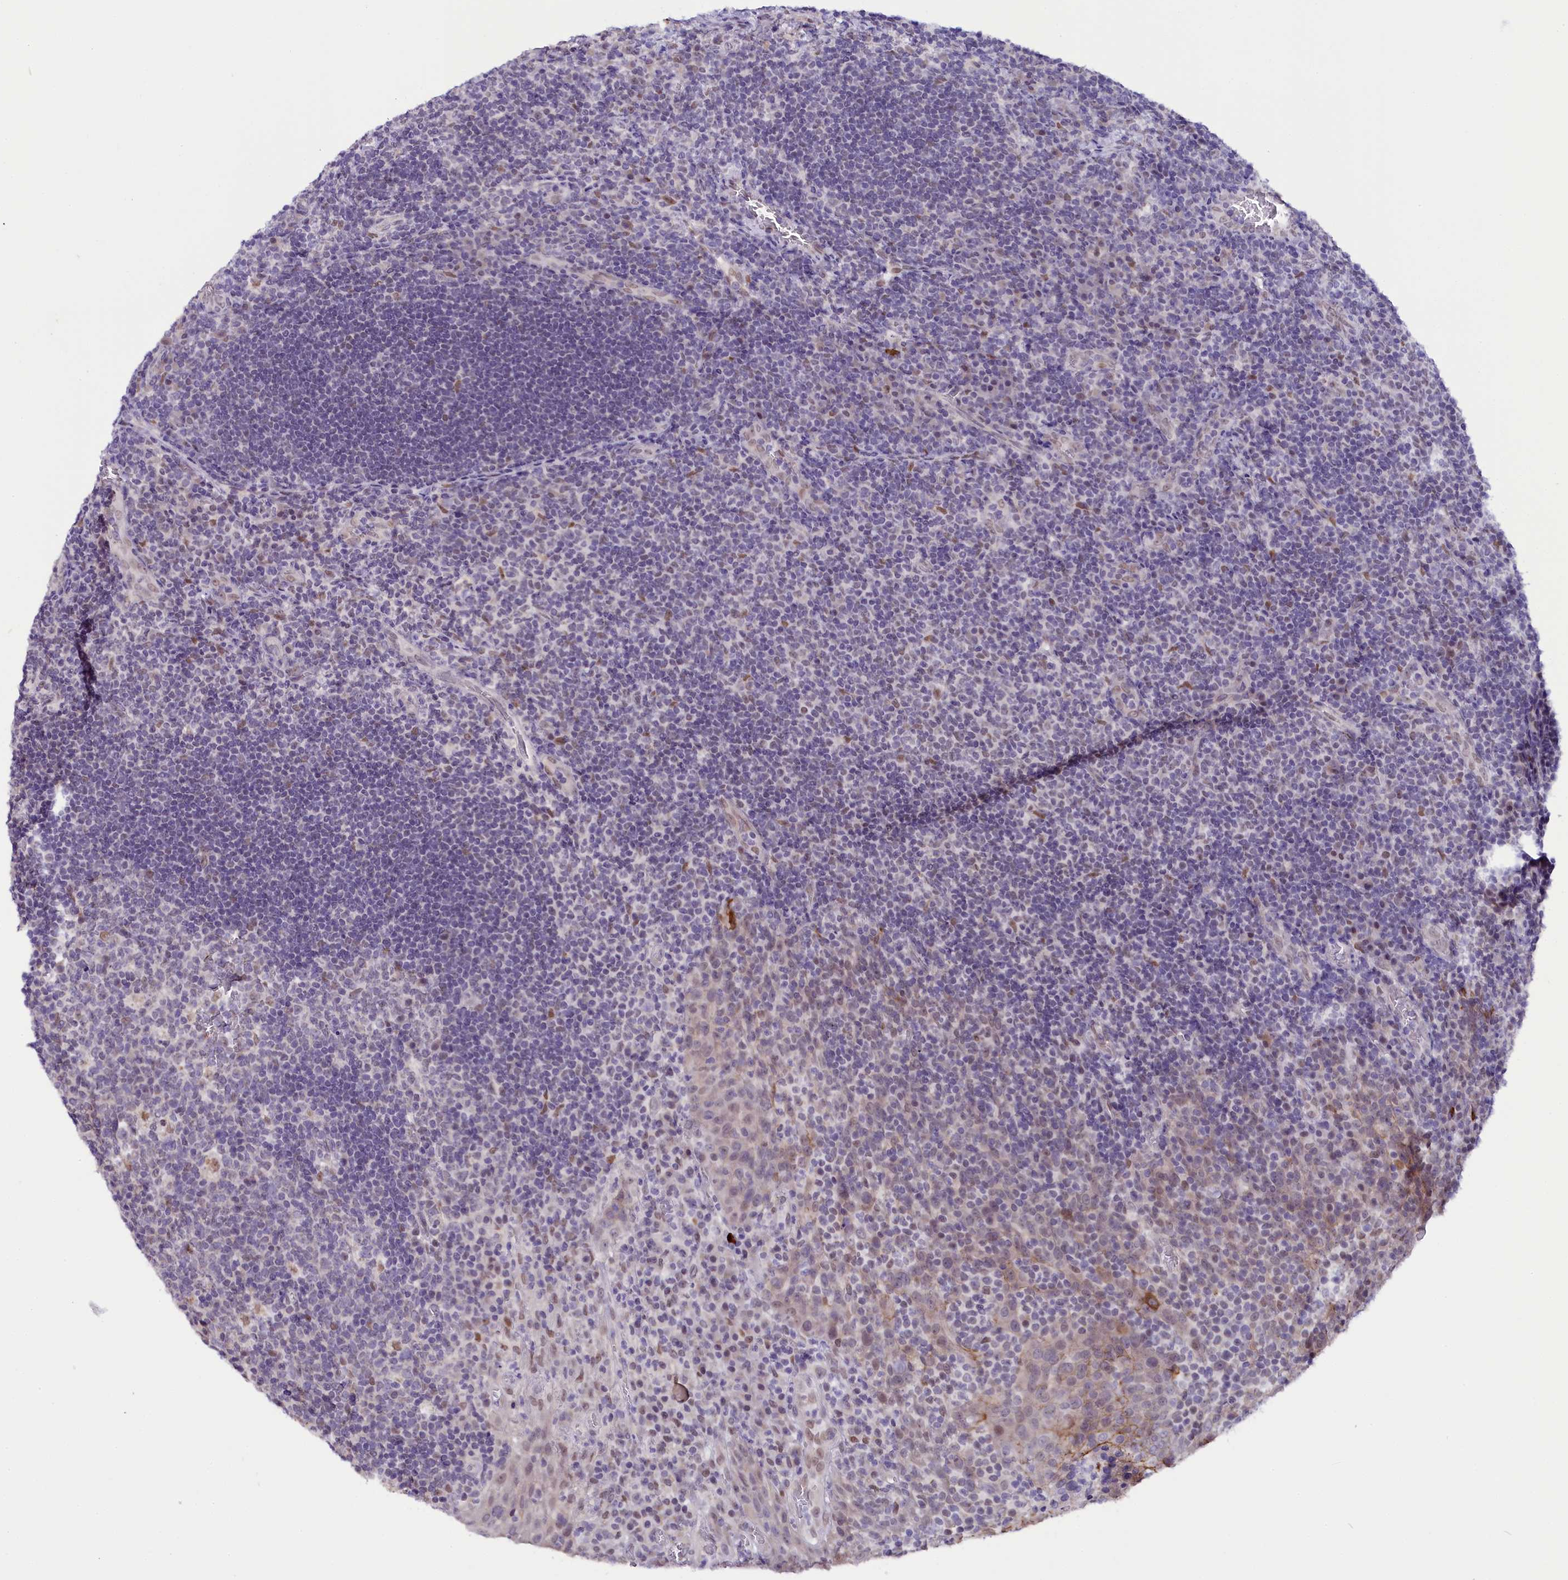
{"staining": {"intensity": "negative", "quantity": "none", "location": "none"}, "tissue": "tonsil", "cell_type": "Germinal center cells", "image_type": "normal", "snomed": [{"axis": "morphology", "description": "Normal tissue, NOS"}, {"axis": "topography", "description": "Tonsil"}], "caption": "Micrograph shows no significant protein positivity in germinal center cells of normal tonsil. The staining is performed using DAB brown chromogen with nuclei counter-stained in using hematoxylin.", "gene": "OSGEP", "patient": {"sex": "male", "age": 17}}